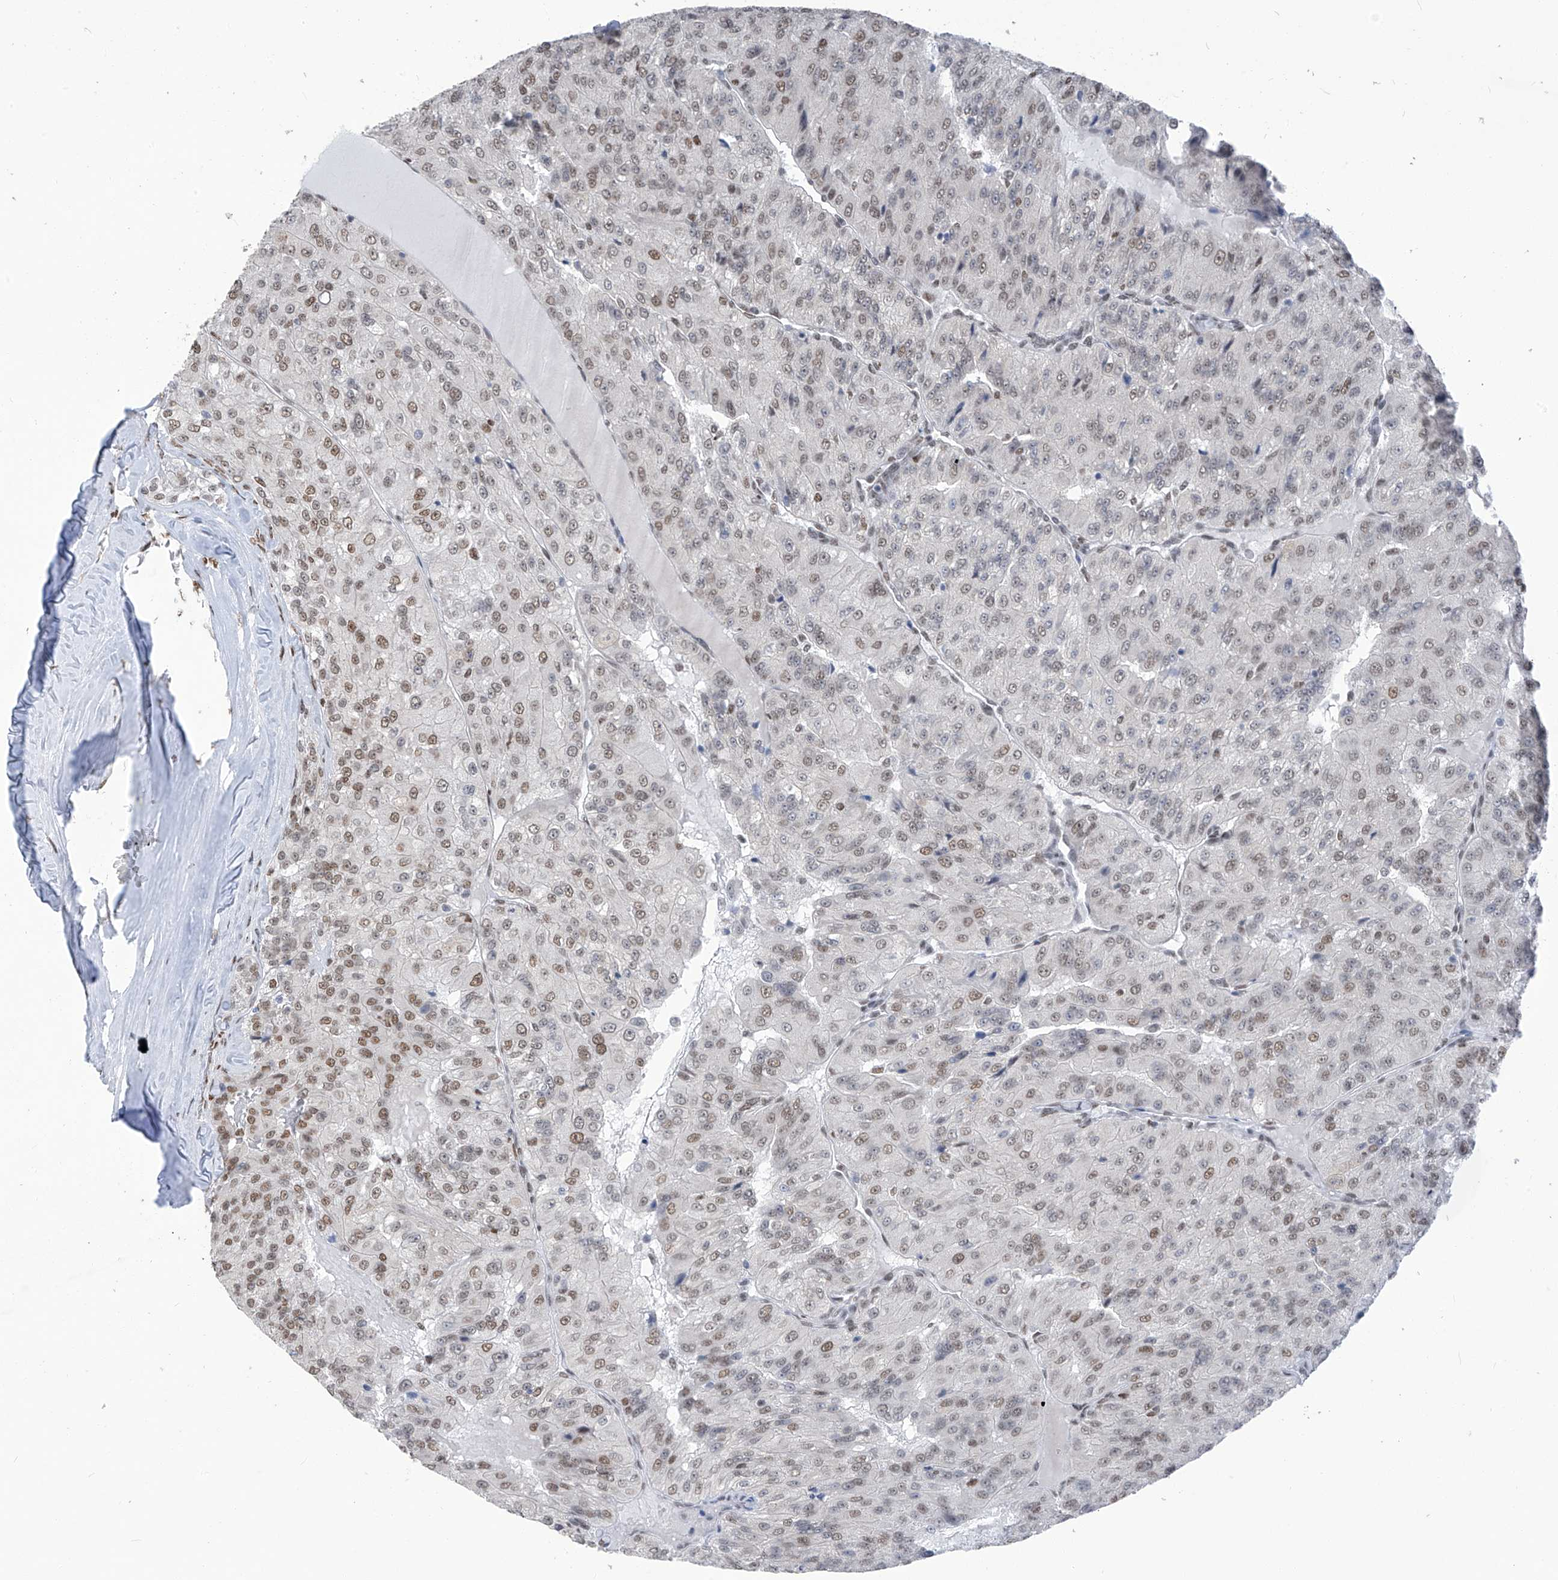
{"staining": {"intensity": "weak", "quantity": ">75%", "location": "nuclear"}, "tissue": "renal cancer", "cell_type": "Tumor cells", "image_type": "cancer", "snomed": [{"axis": "morphology", "description": "Adenocarcinoma, NOS"}, {"axis": "topography", "description": "Kidney"}], "caption": "Immunohistochemistry photomicrograph of neoplastic tissue: renal cancer stained using IHC demonstrates low levels of weak protein expression localized specifically in the nuclear of tumor cells, appearing as a nuclear brown color.", "gene": "KHSRP", "patient": {"sex": "female", "age": 63}}